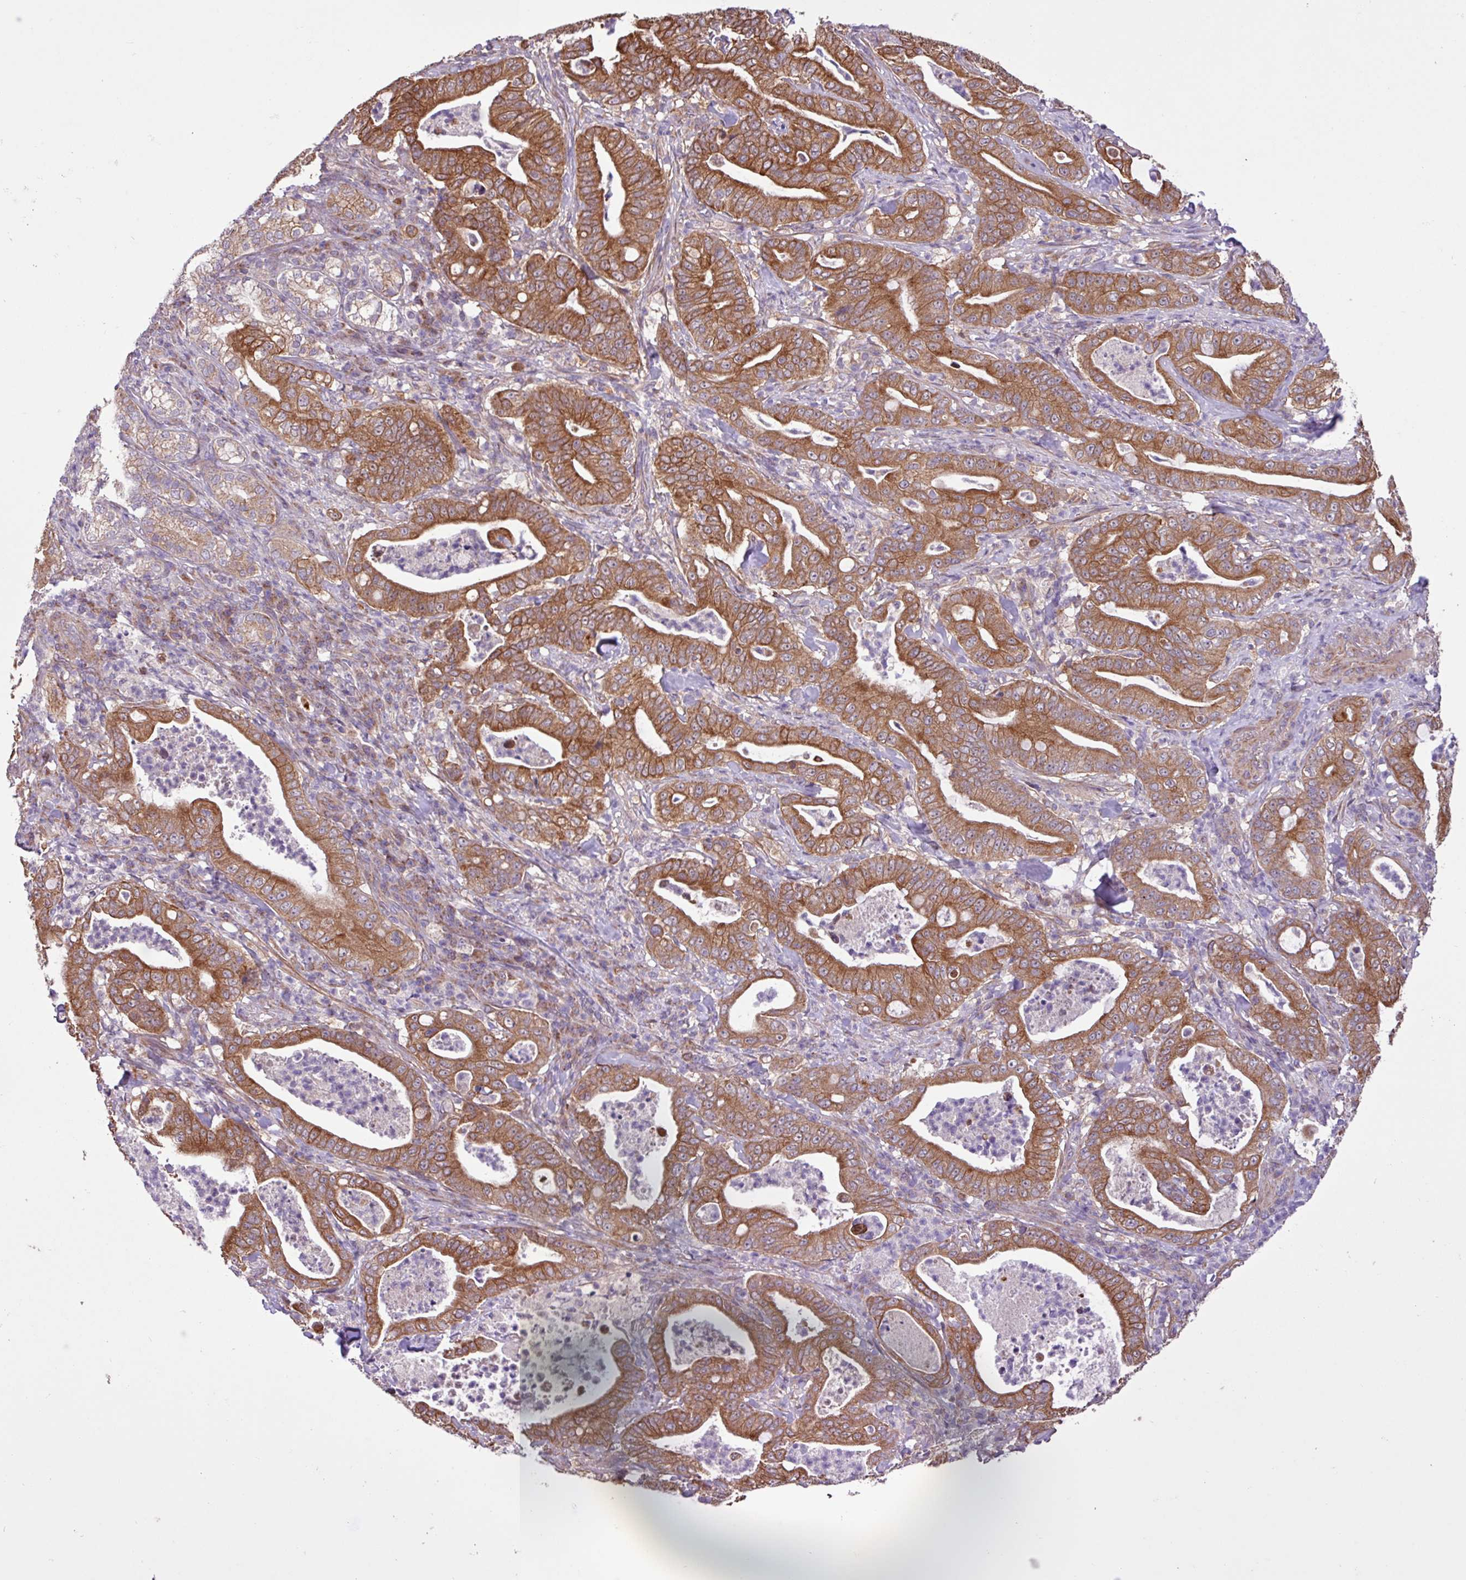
{"staining": {"intensity": "strong", "quantity": ">75%", "location": "cytoplasmic/membranous"}, "tissue": "pancreatic cancer", "cell_type": "Tumor cells", "image_type": "cancer", "snomed": [{"axis": "morphology", "description": "Adenocarcinoma, NOS"}, {"axis": "topography", "description": "Pancreas"}], "caption": "Pancreatic cancer (adenocarcinoma) stained for a protein exhibits strong cytoplasmic/membranous positivity in tumor cells. (Stains: DAB (3,3'-diaminobenzidine) in brown, nuclei in blue, Microscopy: brightfield microscopy at high magnification).", "gene": "TIMM10B", "patient": {"sex": "male", "age": 71}}